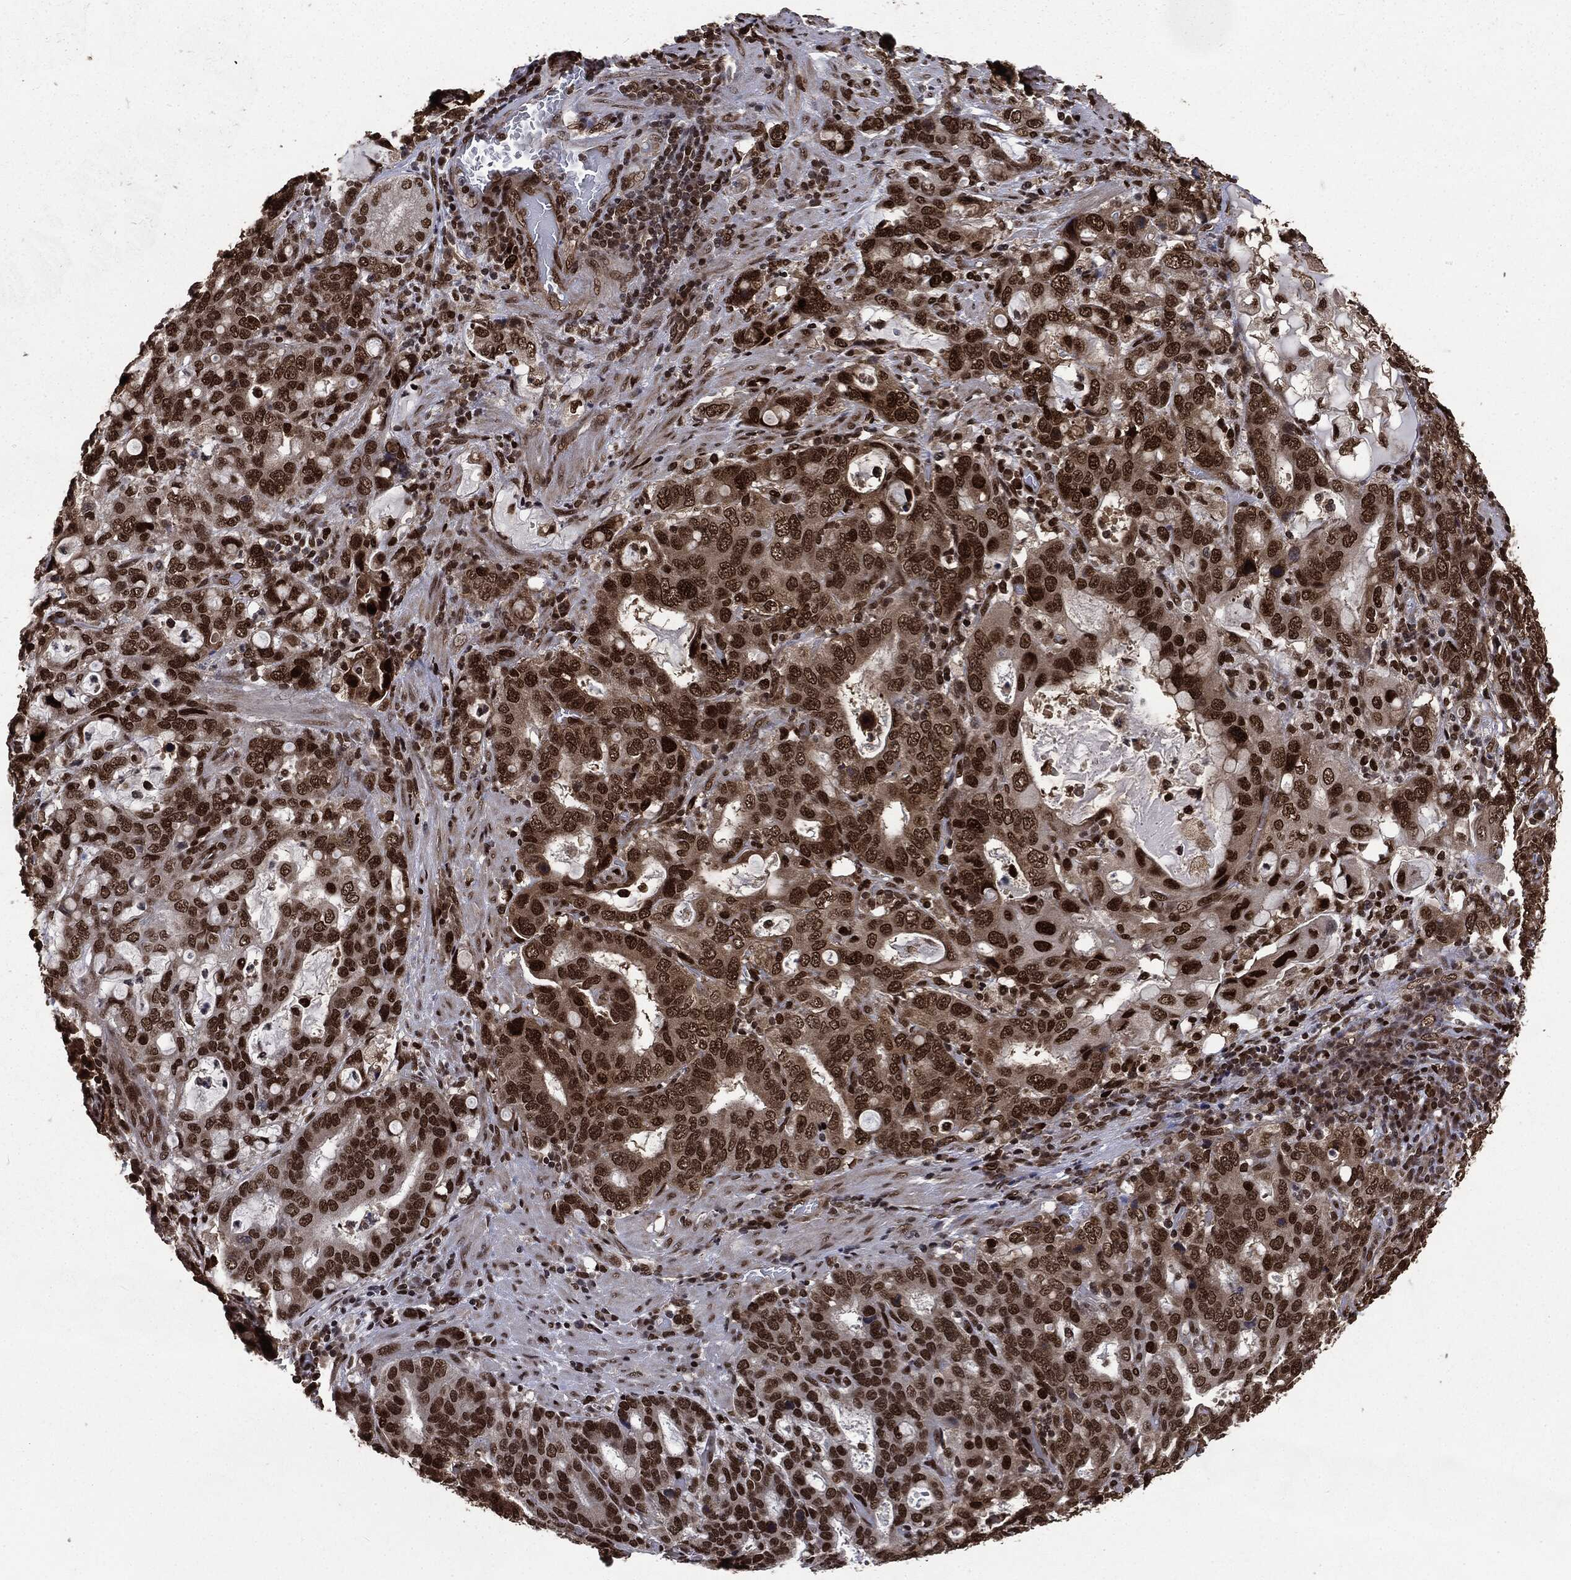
{"staining": {"intensity": "strong", "quantity": ">75%", "location": "nuclear"}, "tissue": "stomach cancer", "cell_type": "Tumor cells", "image_type": "cancer", "snomed": [{"axis": "morphology", "description": "Adenocarcinoma, NOS"}, {"axis": "topography", "description": "Stomach, upper"}, {"axis": "topography", "description": "Stomach"}], "caption": "Stomach cancer (adenocarcinoma) stained for a protein demonstrates strong nuclear positivity in tumor cells.", "gene": "DVL2", "patient": {"sex": "male", "age": 62}}